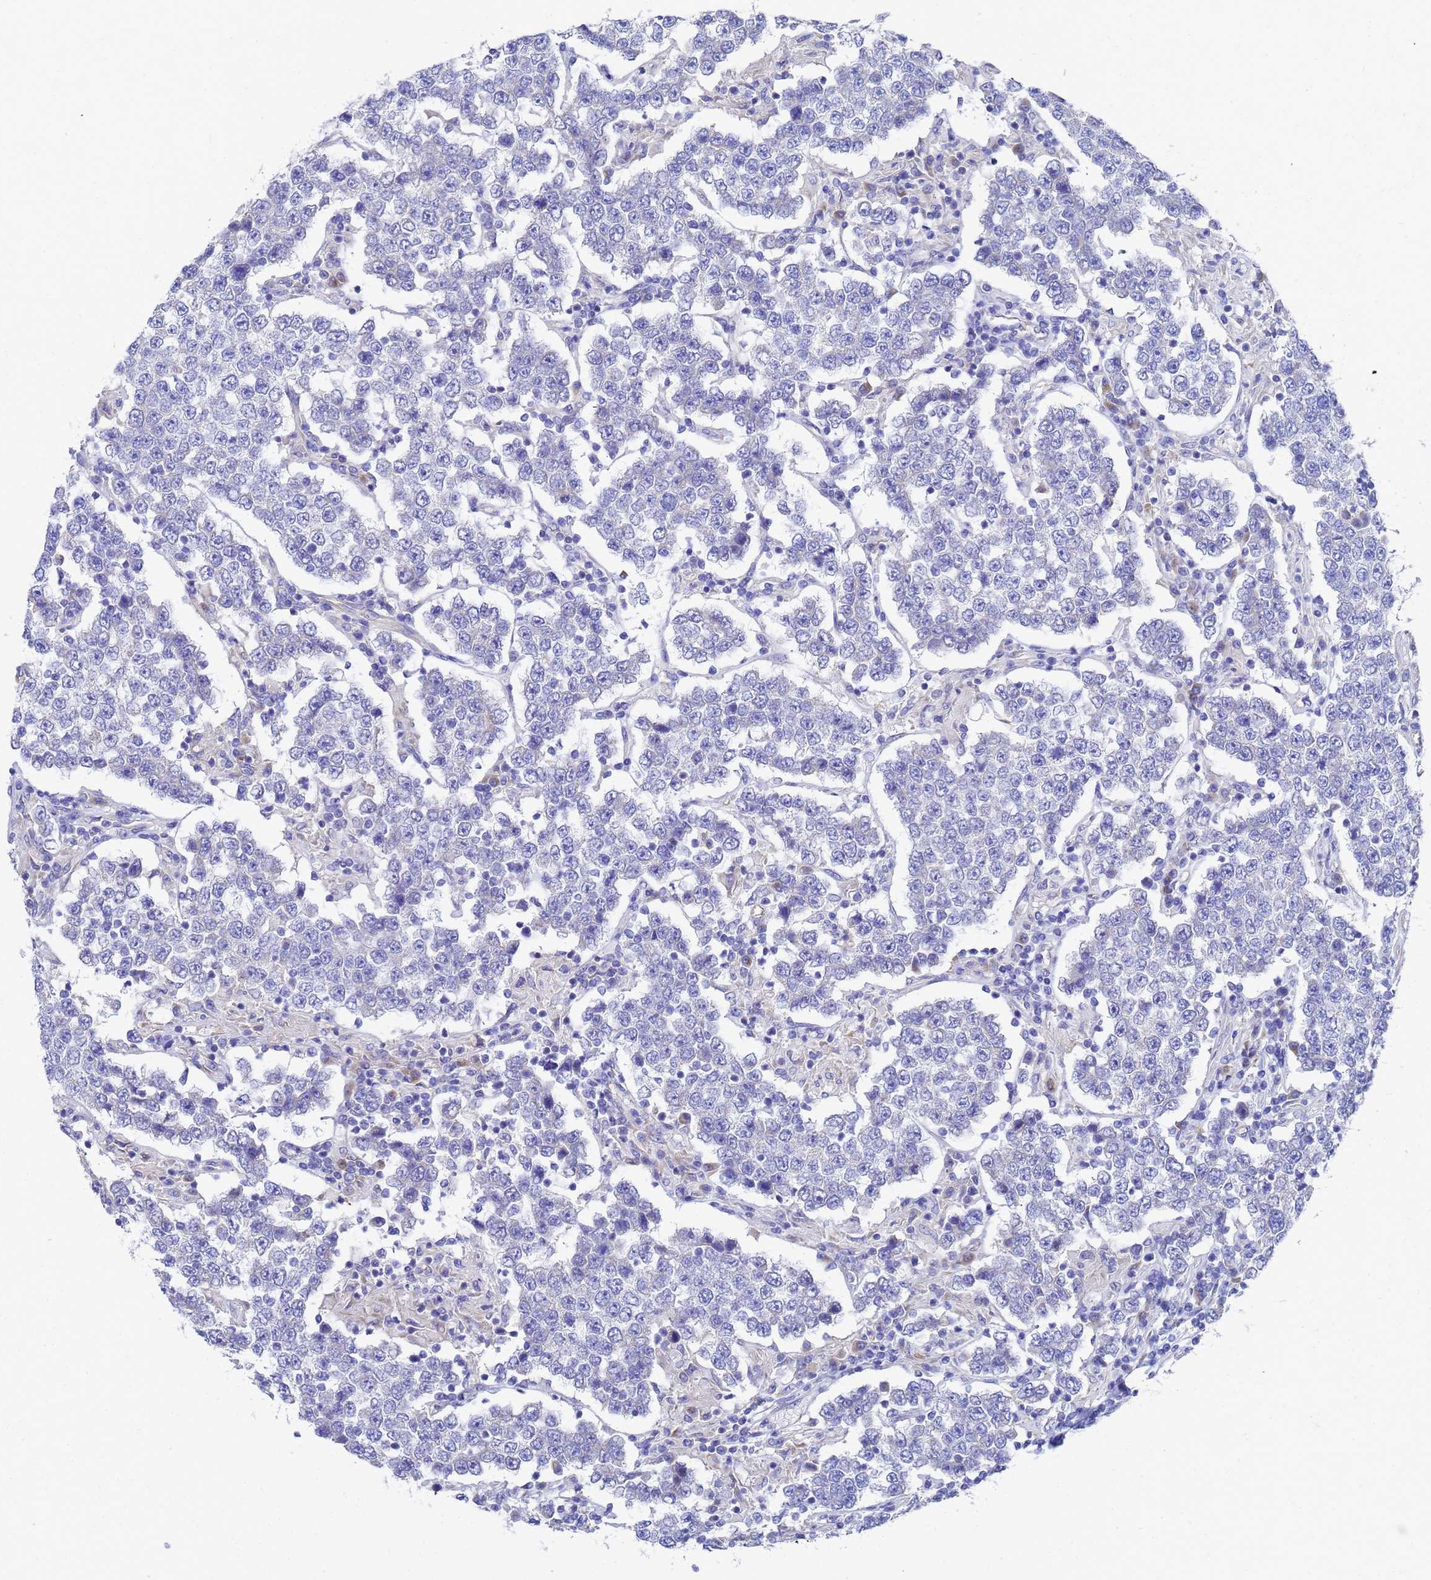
{"staining": {"intensity": "negative", "quantity": "none", "location": "none"}, "tissue": "testis cancer", "cell_type": "Tumor cells", "image_type": "cancer", "snomed": [{"axis": "morphology", "description": "Normal tissue, NOS"}, {"axis": "morphology", "description": "Urothelial carcinoma, High grade"}, {"axis": "morphology", "description": "Seminoma, NOS"}, {"axis": "morphology", "description": "Carcinoma, Embryonal, NOS"}, {"axis": "topography", "description": "Urinary bladder"}, {"axis": "topography", "description": "Testis"}], "caption": "Seminoma (testis) stained for a protein using IHC exhibits no positivity tumor cells.", "gene": "TM4SF4", "patient": {"sex": "male", "age": 41}}